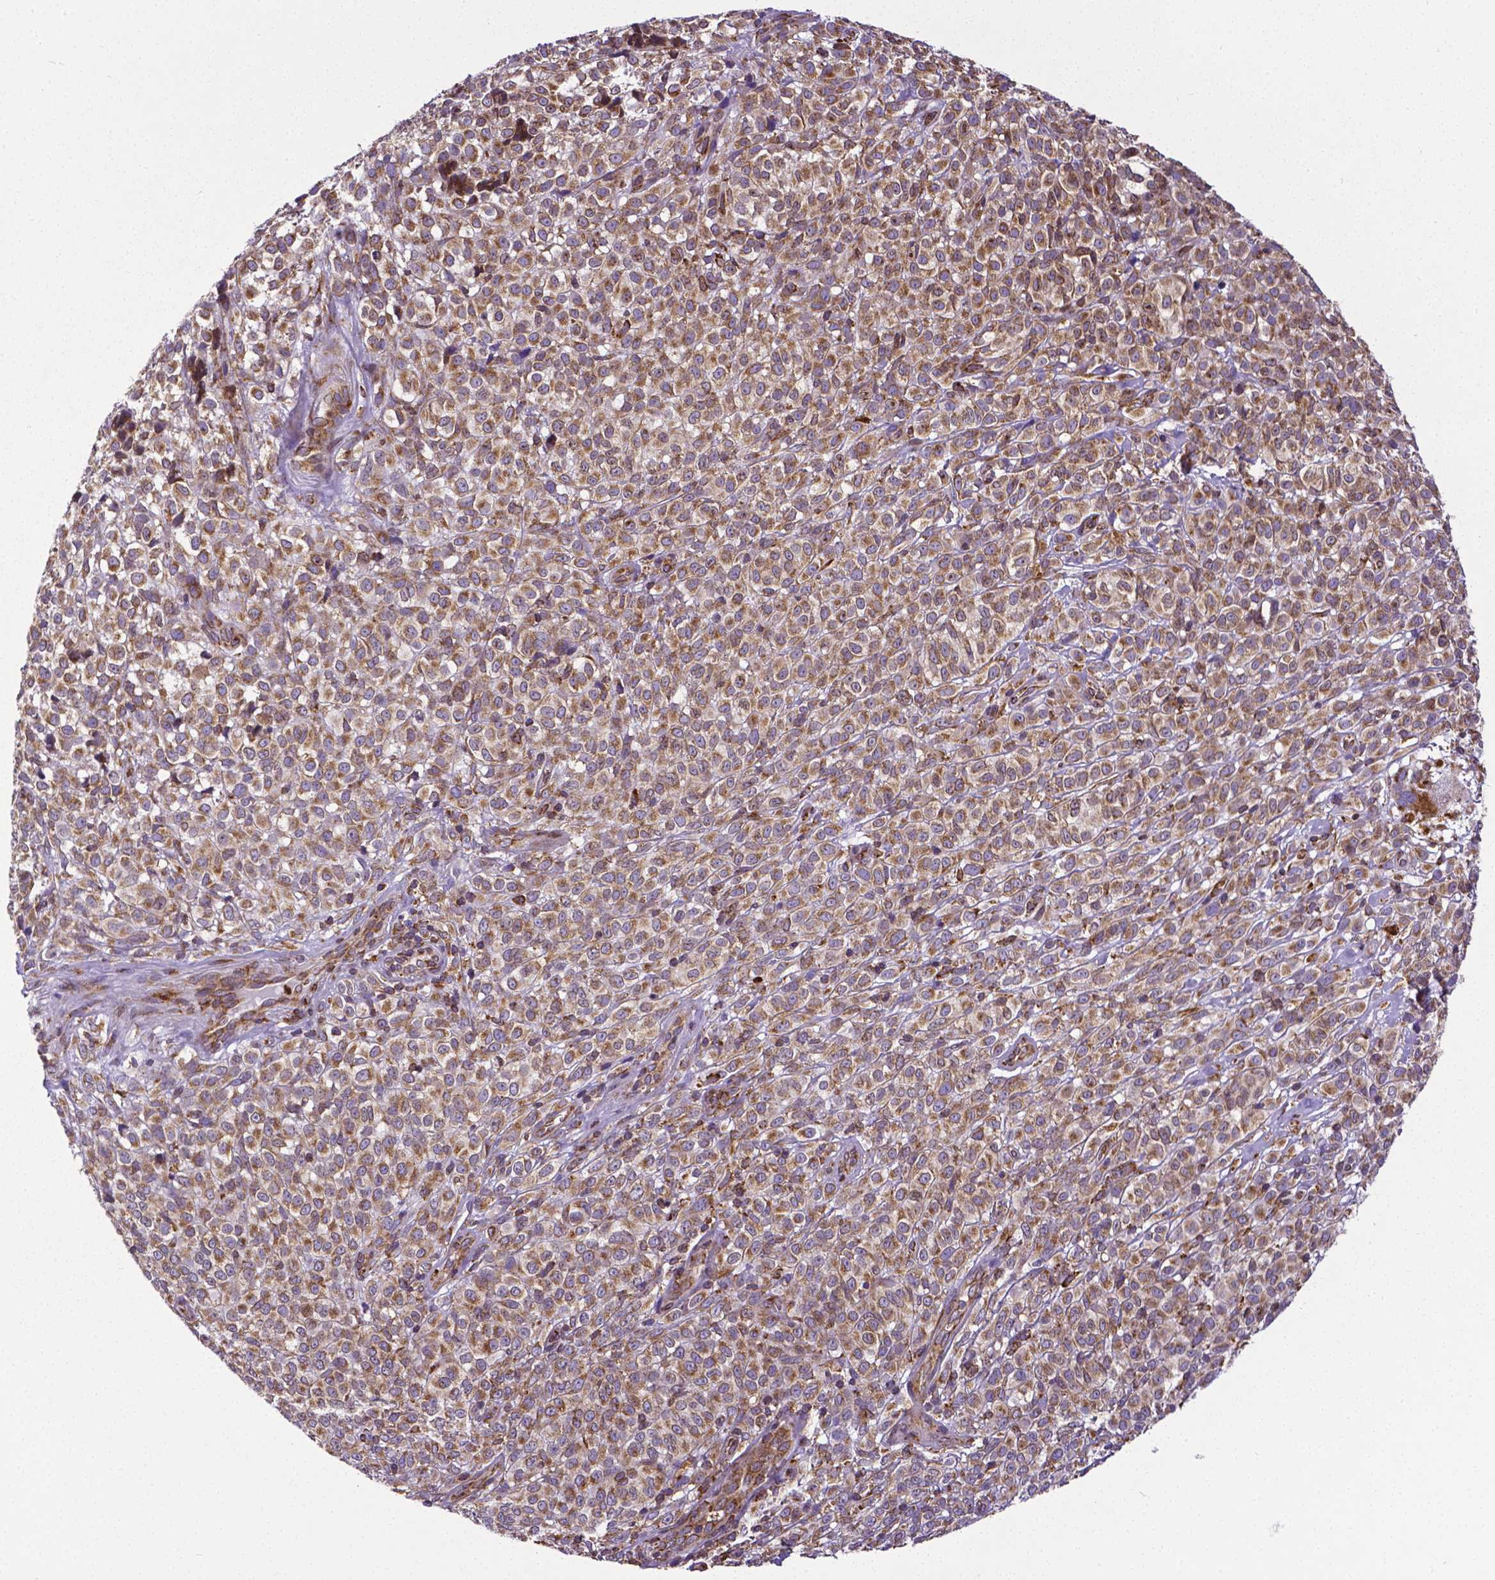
{"staining": {"intensity": "moderate", "quantity": ">75%", "location": "cytoplasmic/membranous"}, "tissue": "melanoma", "cell_type": "Tumor cells", "image_type": "cancer", "snomed": [{"axis": "morphology", "description": "Malignant melanoma, NOS"}, {"axis": "topography", "description": "Skin"}], "caption": "Approximately >75% of tumor cells in malignant melanoma reveal moderate cytoplasmic/membranous protein positivity as visualized by brown immunohistochemical staining.", "gene": "MTDH", "patient": {"sex": "male", "age": 85}}